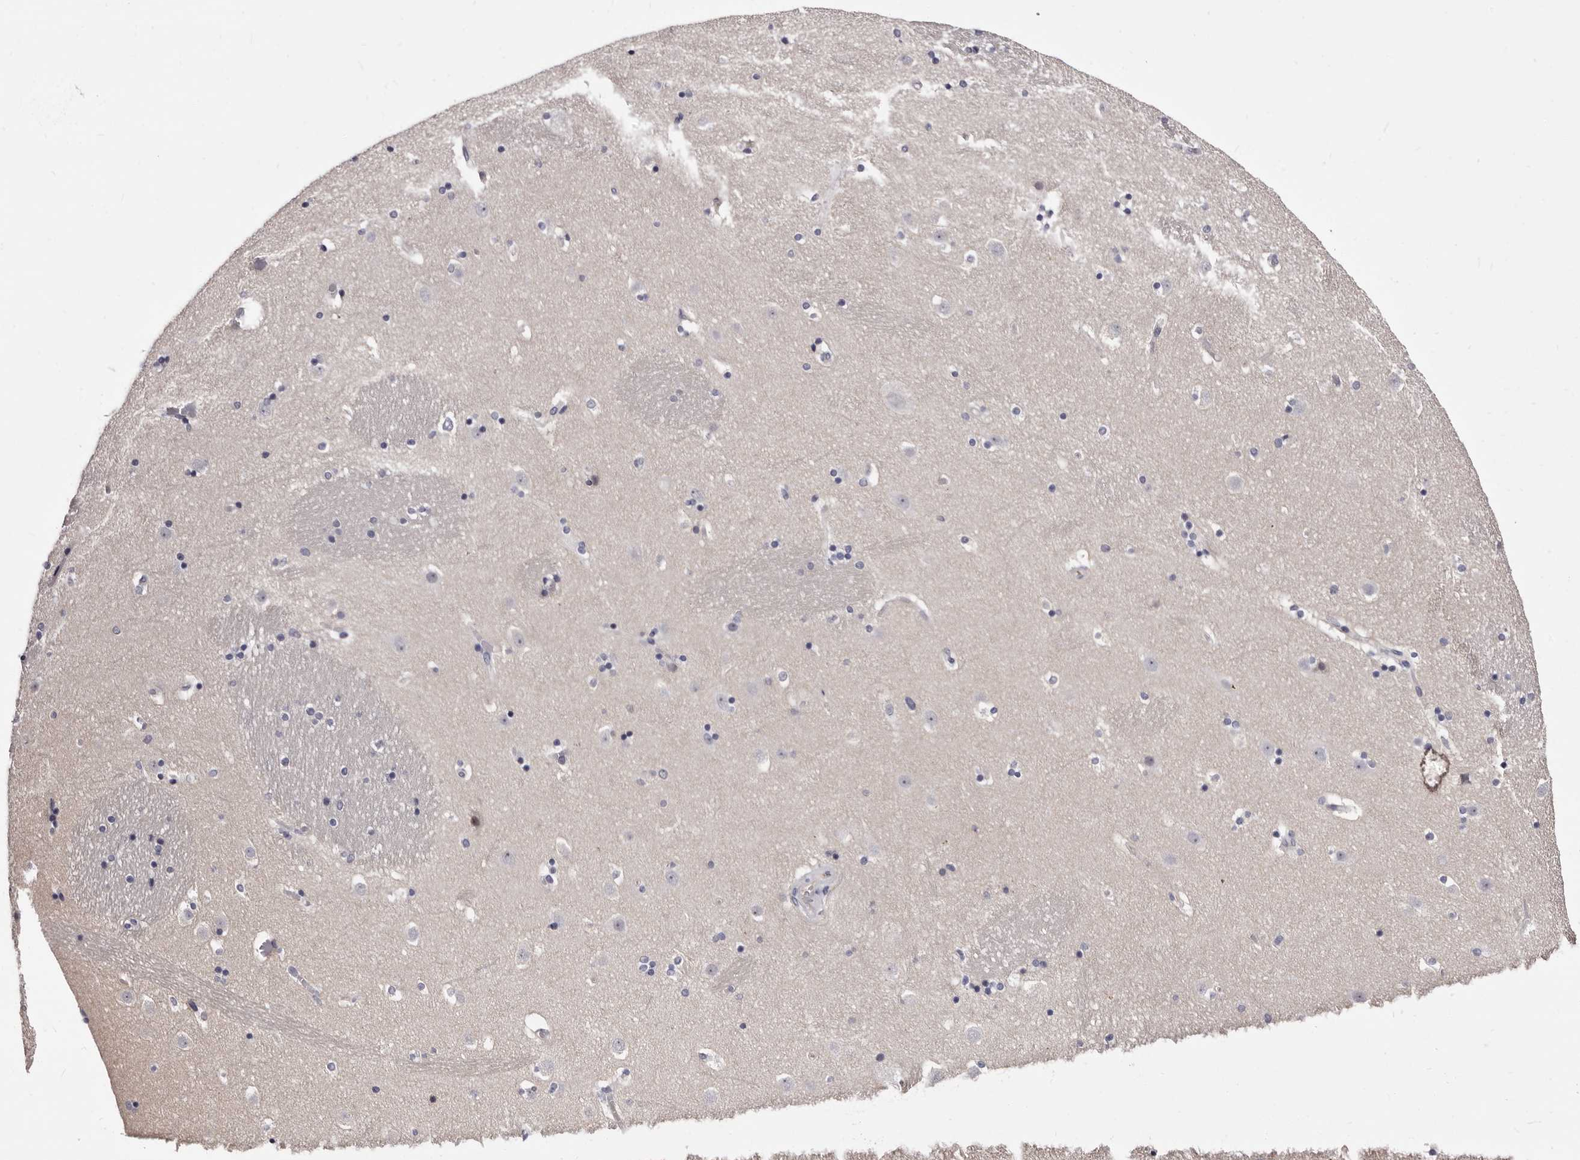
{"staining": {"intensity": "negative", "quantity": "none", "location": "none"}, "tissue": "caudate", "cell_type": "Glial cells", "image_type": "normal", "snomed": [{"axis": "morphology", "description": "Normal tissue, NOS"}, {"axis": "topography", "description": "Lateral ventricle wall"}], "caption": "High power microscopy image of an IHC histopathology image of benign caudate, revealing no significant staining in glial cells. (Immunohistochemistry (ihc), brightfield microscopy, high magnification).", "gene": "BPGM", "patient": {"sex": "male", "age": 45}}